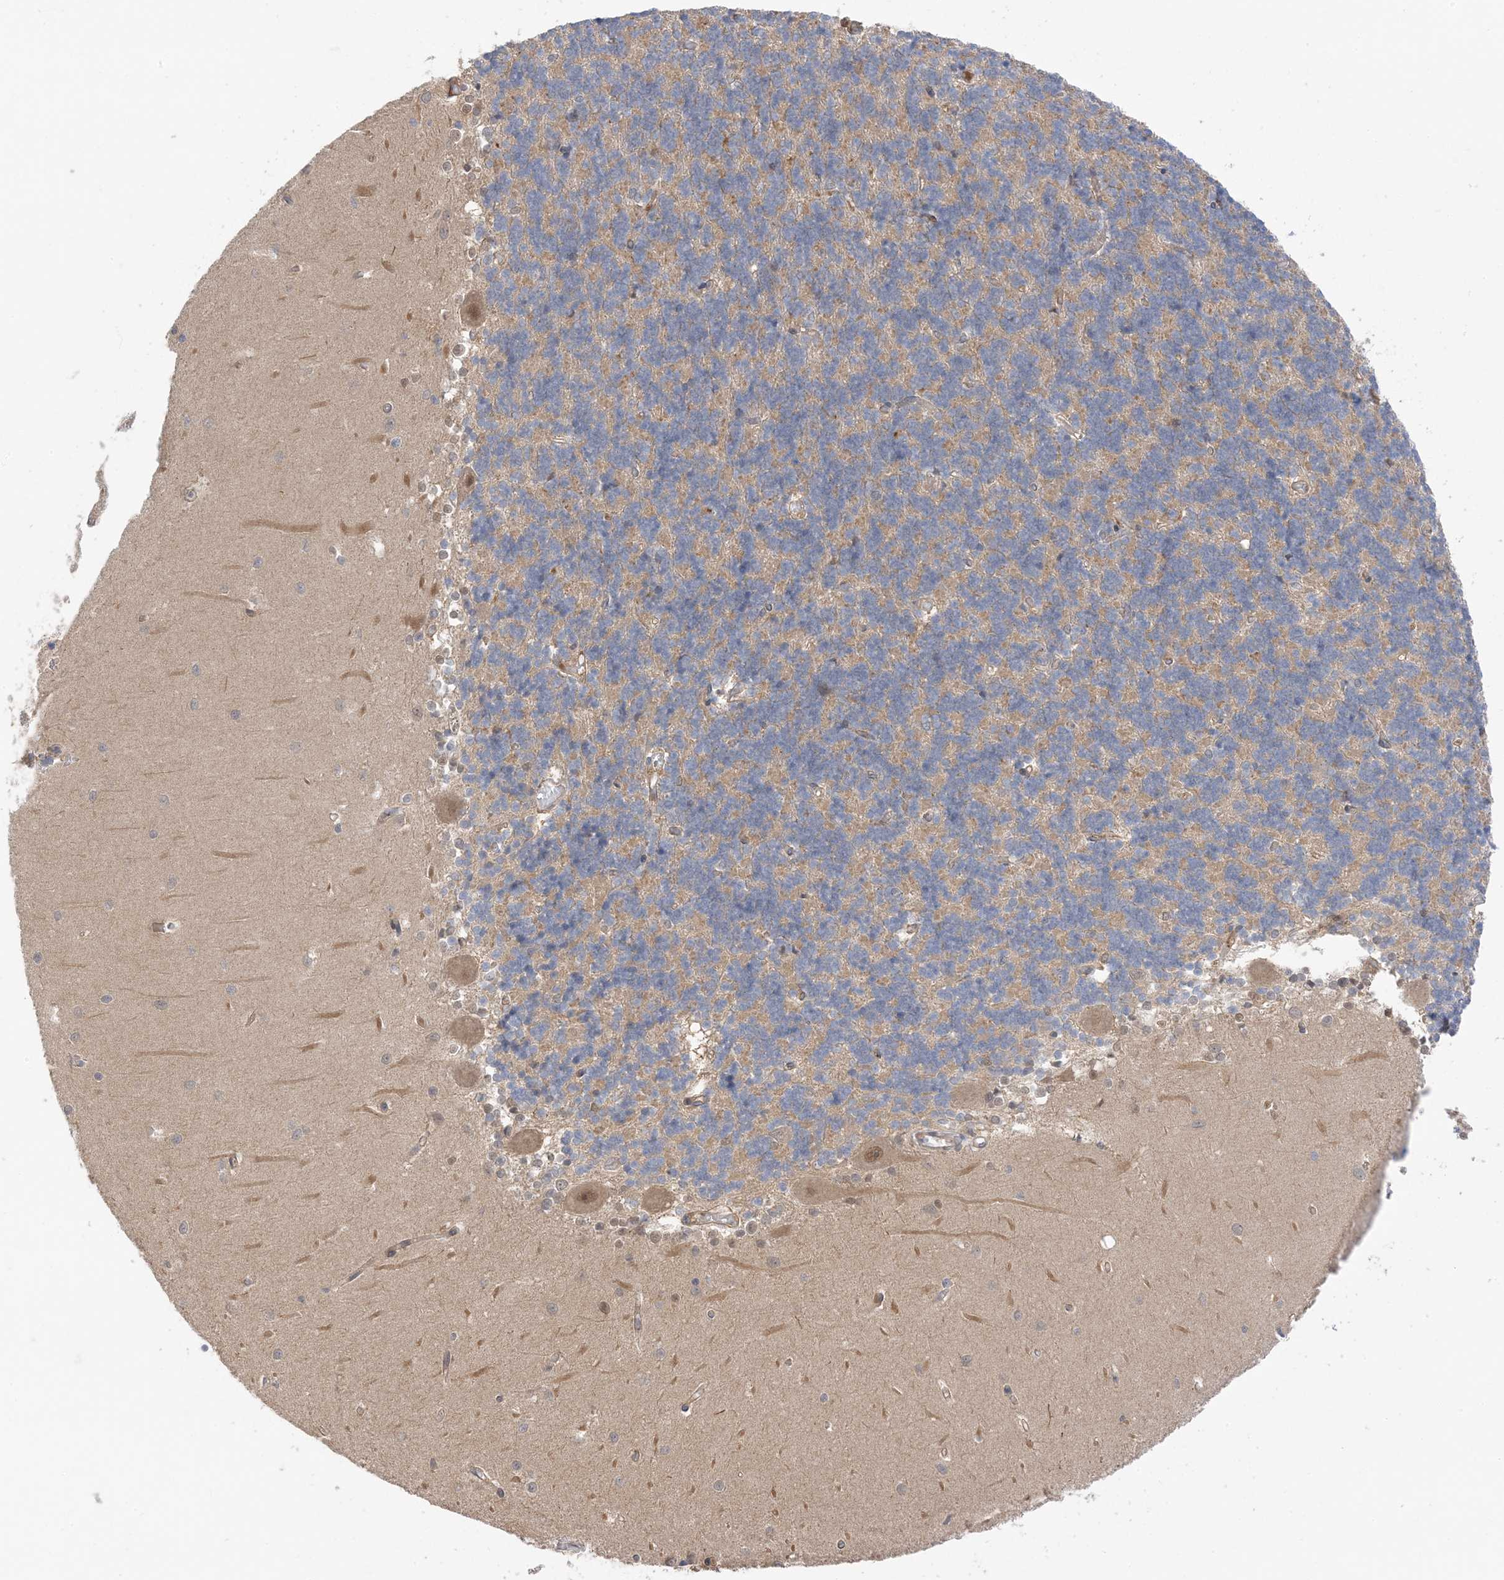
{"staining": {"intensity": "weak", "quantity": "25%-75%", "location": "cytoplasmic/membranous"}, "tissue": "cerebellum", "cell_type": "Cells in granular layer", "image_type": "normal", "snomed": [{"axis": "morphology", "description": "Normal tissue, NOS"}, {"axis": "topography", "description": "Cerebellum"}], "caption": "Normal cerebellum was stained to show a protein in brown. There is low levels of weak cytoplasmic/membranous positivity in approximately 25%-75% of cells in granular layer.", "gene": "WDR26", "patient": {"sex": "male", "age": 37}}